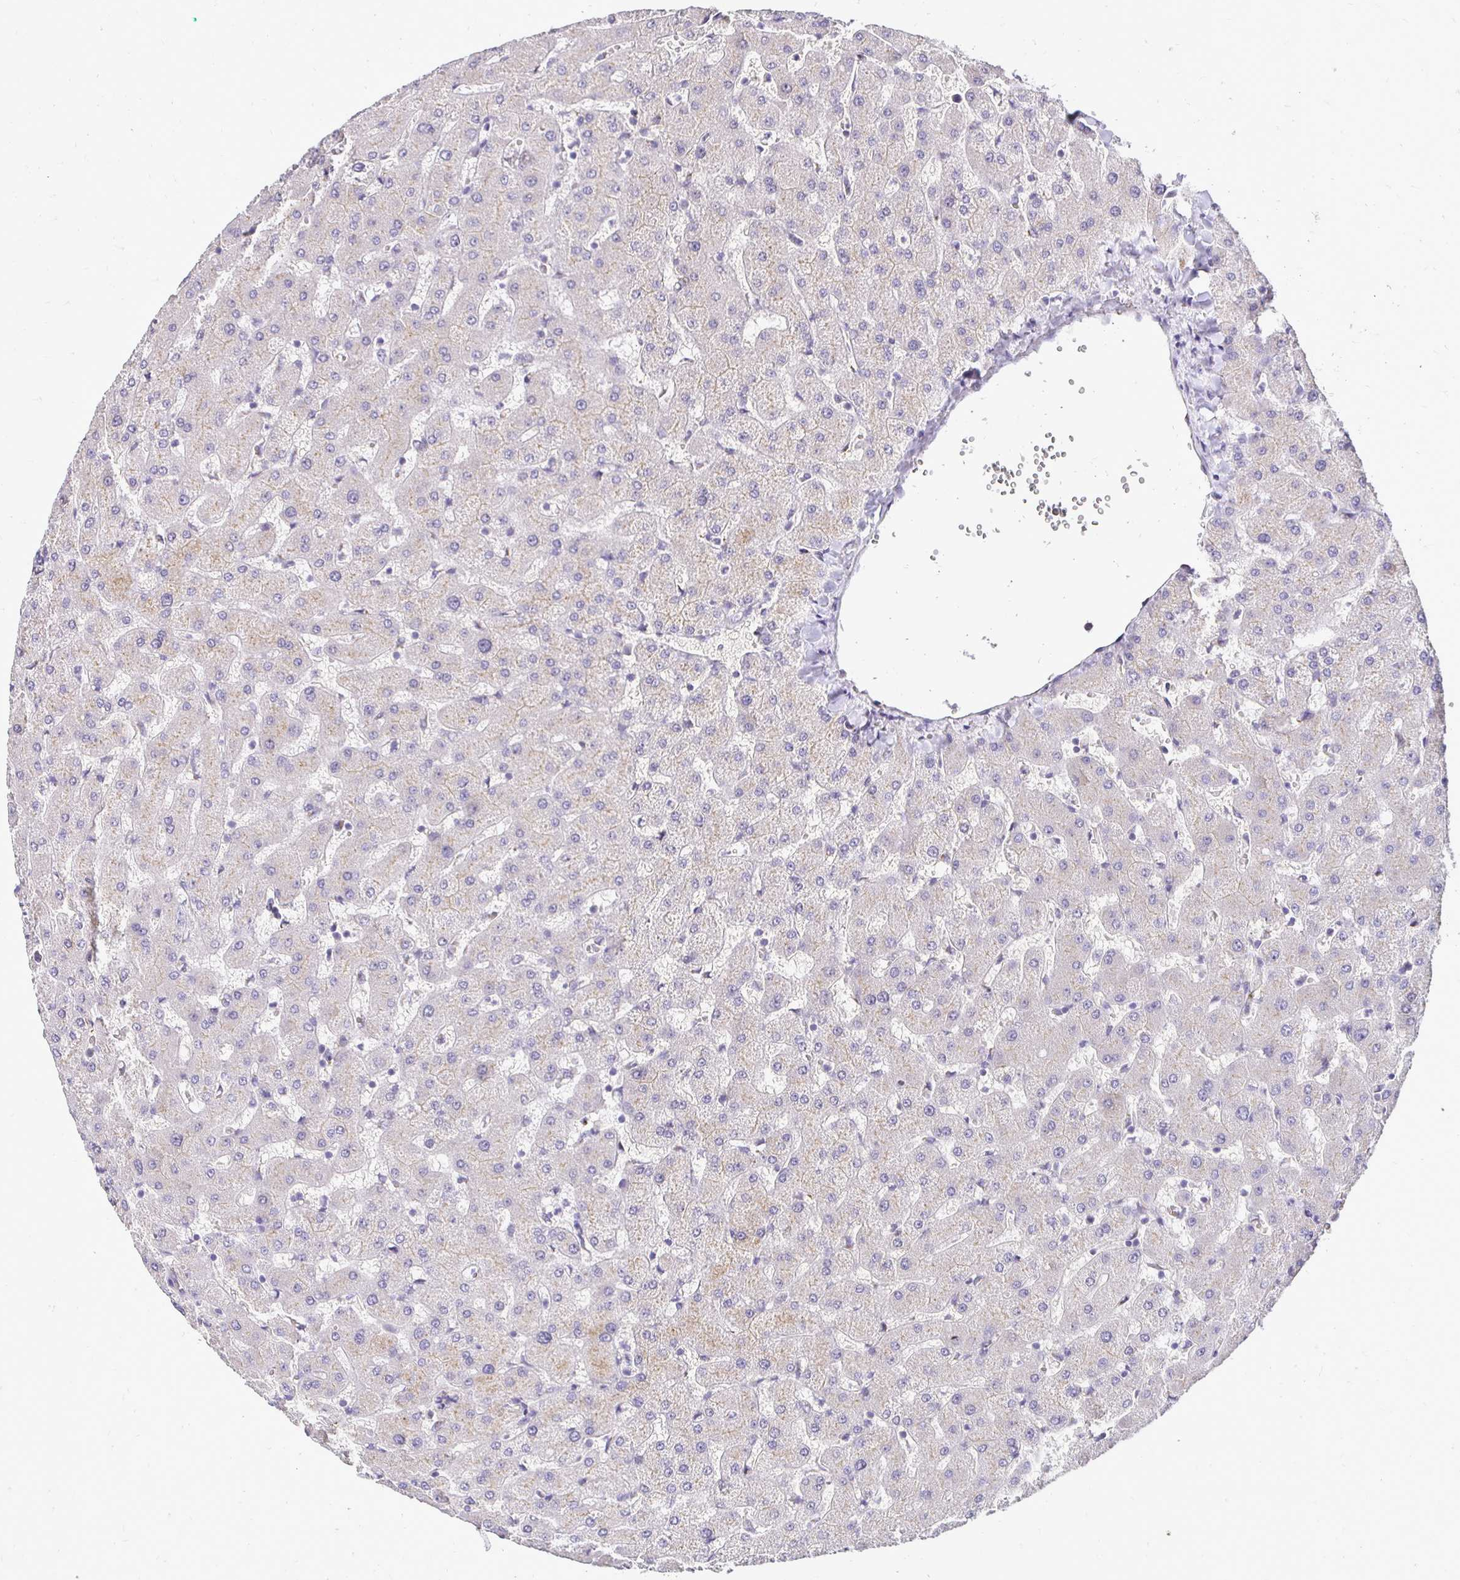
{"staining": {"intensity": "negative", "quantity": "none", "location": "none"}, "tissue": "liver", "cell_type": "Cholangiocytes", "image_type": "normal", "snomed": [{"axis": "morphology", "description": "Normal tissue, NOS"}, {"axis": "topography", "description": "Liver"}], "caption": "IHC image of normal human liver stained for a protein (brown), which reveals no staining in cholangiocytes. (DAB (3,3'-diaminobenzidine) immunohistochemistry (IHC), high magnification).", "gene": "SLC9A1", "patient": {"sex": "female", "age": 63}}